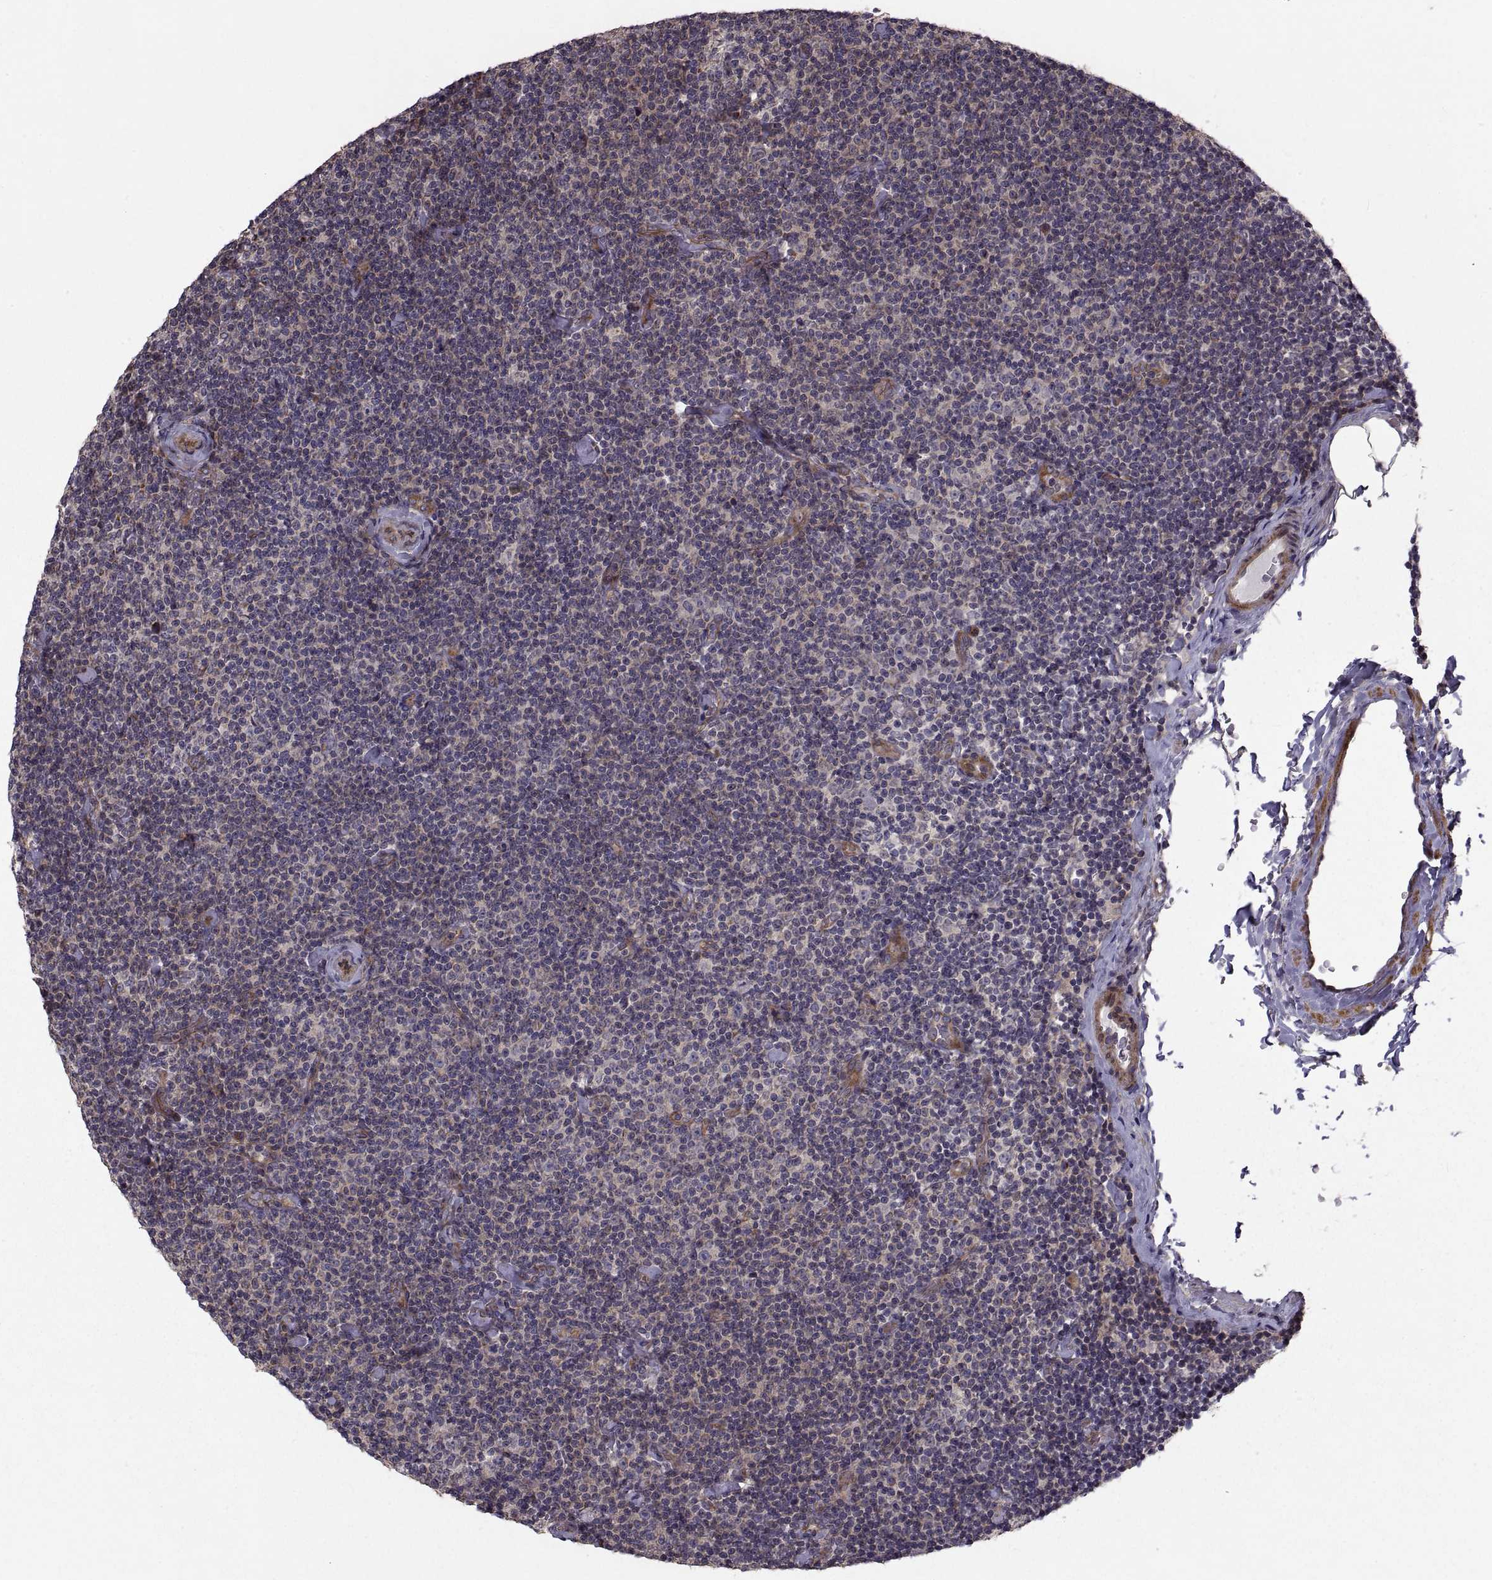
{"staining": {"intensity": "negative", "quantity": "none", "location": "none"}, "tissue": "lymphoma", "cell_type": "Tumor cells", "image_type": "cancer", "snomed": [{"axis": "morphology", "description": "Malignant lymphoma, non-Hodgkin's type, Low grade"}, {"axis": "topography", "description": "Lymph node"}], "caption": "Immunohistochemical staining of low-grade malignant lymphoma, non-Hodgkin's type demonstrates no significant staining in tumor cells. (Brightfield microscopy of DAB (3,3'-diaminobenzidine) immunohistochemistry at high magnification).", "gene": "PMM2", "patient": {"sex": "male", "age": 81}}